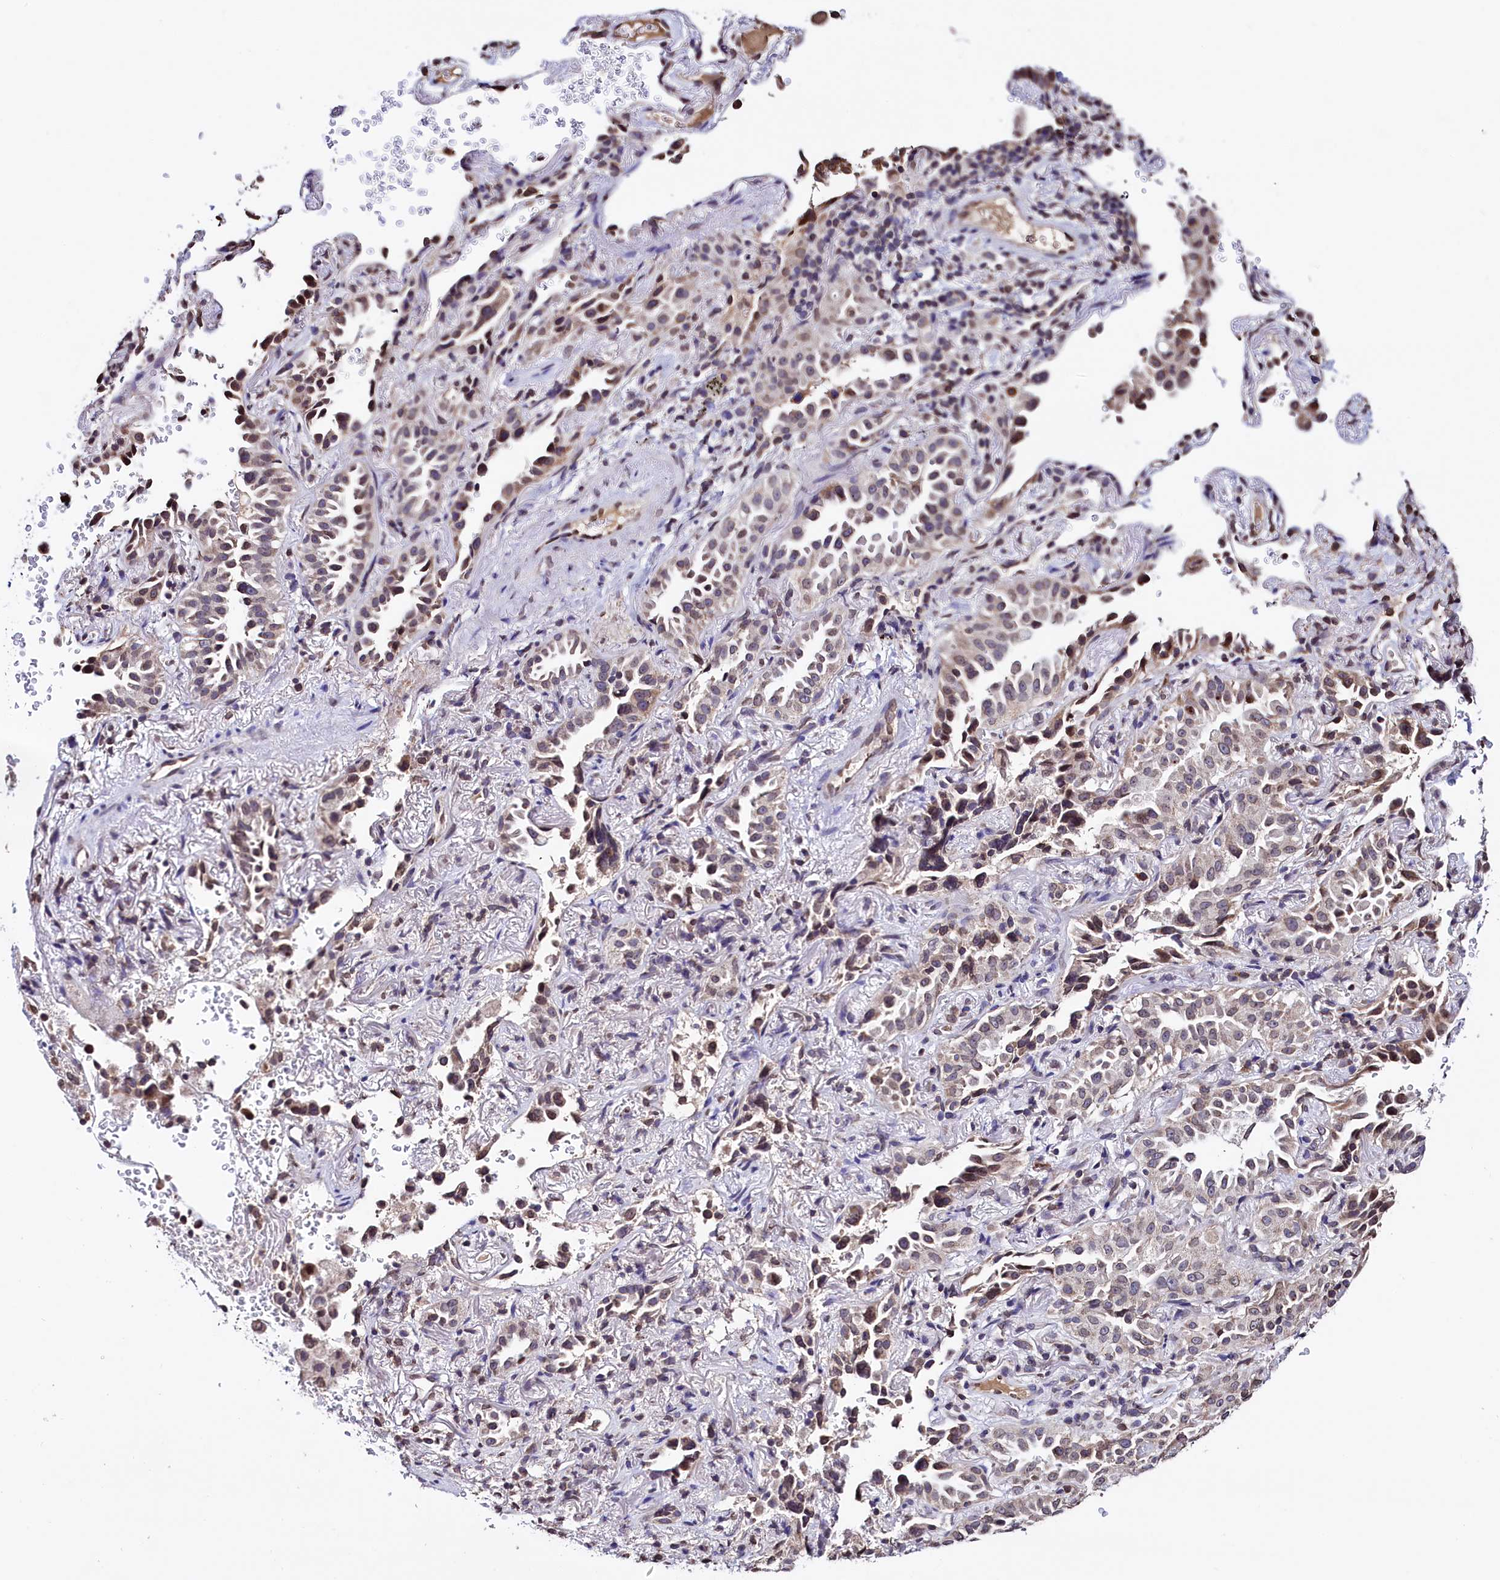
{"staining": {"intensity": "moderate", "quantity": "25%-75%", "location": "cytoplasmic/membranous,nuclear"}, "tissue": "lung cancer", "cell_type": "Tumor cells", "image_type": "cancer", "snomed": [{"axis": "morphology", "description": "Adenocarcinoma, NOS"}, {"axis": "topography", "description": "Lung"}], "caption": "Moderate cytoplasmic/membranous and nuclear protein positivity is identified in about 25%-75% of tumor cells in lung cancer.", "gene": "HAND1", "patient": {"sex": "female", "age": 69}}